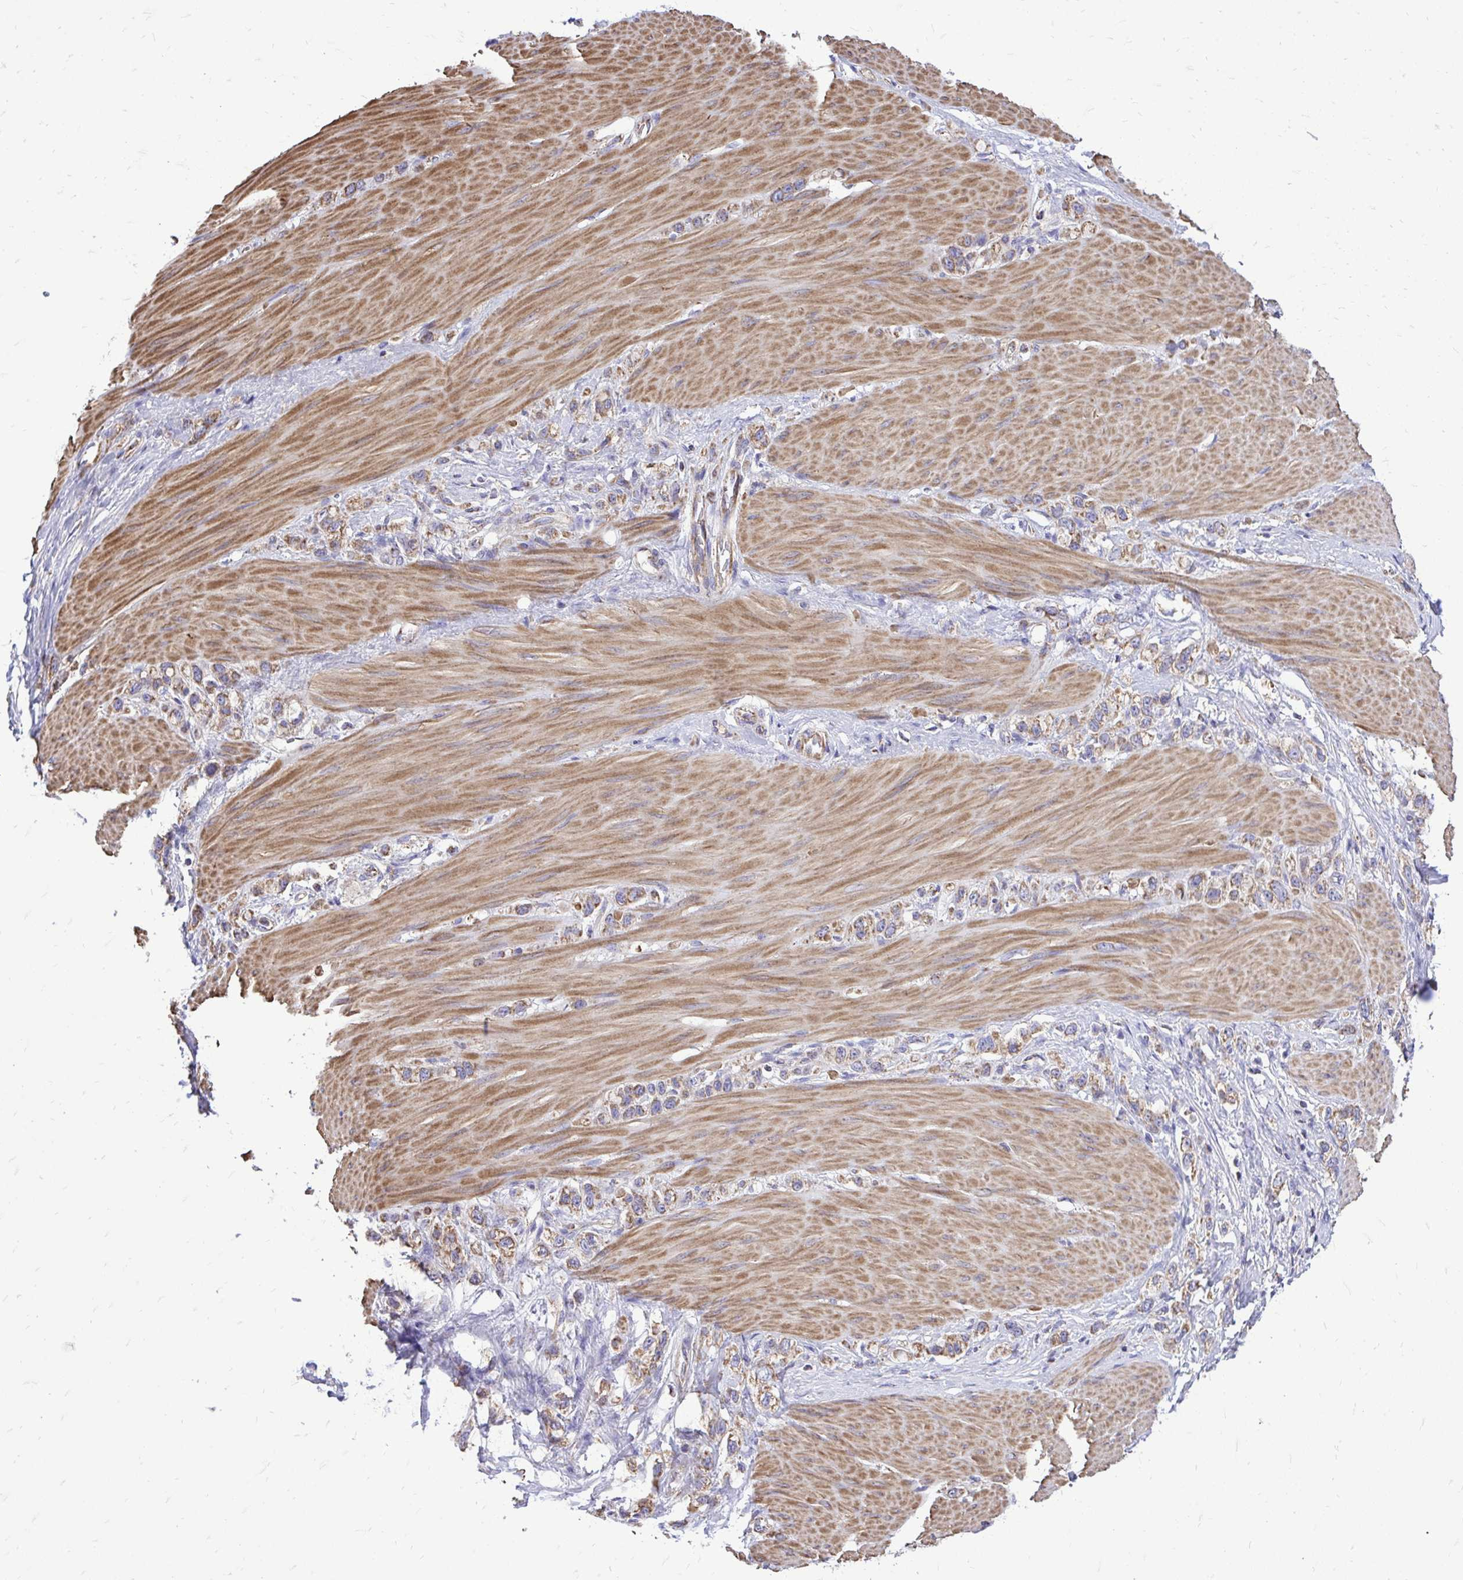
{"staining": {"intensity": "moderate", "quantity": ">75%", "location": "cytoplasmic/membranous"}, "tissue": "stomach cancer", "cell_type": "Tumor cells", "image_type": "cancer", "snomed": [{"axis": "morphology", "description": "Adenocarcinoma, NOS"}, {"axis": "topography", "description": "Stomach"}], "caption": "The histopathology image displays immunohistochemical staining of stomach cancer (adenocarcinoma). There is moderate cytoplasmic/membranous positivity is appreciated in approximately >75% of tumor cells. (Brightfield microscopy of DAB IHC at high magnification).", "gene": "ATP13A2", "patient": {"sex": "female", "age": 65}}